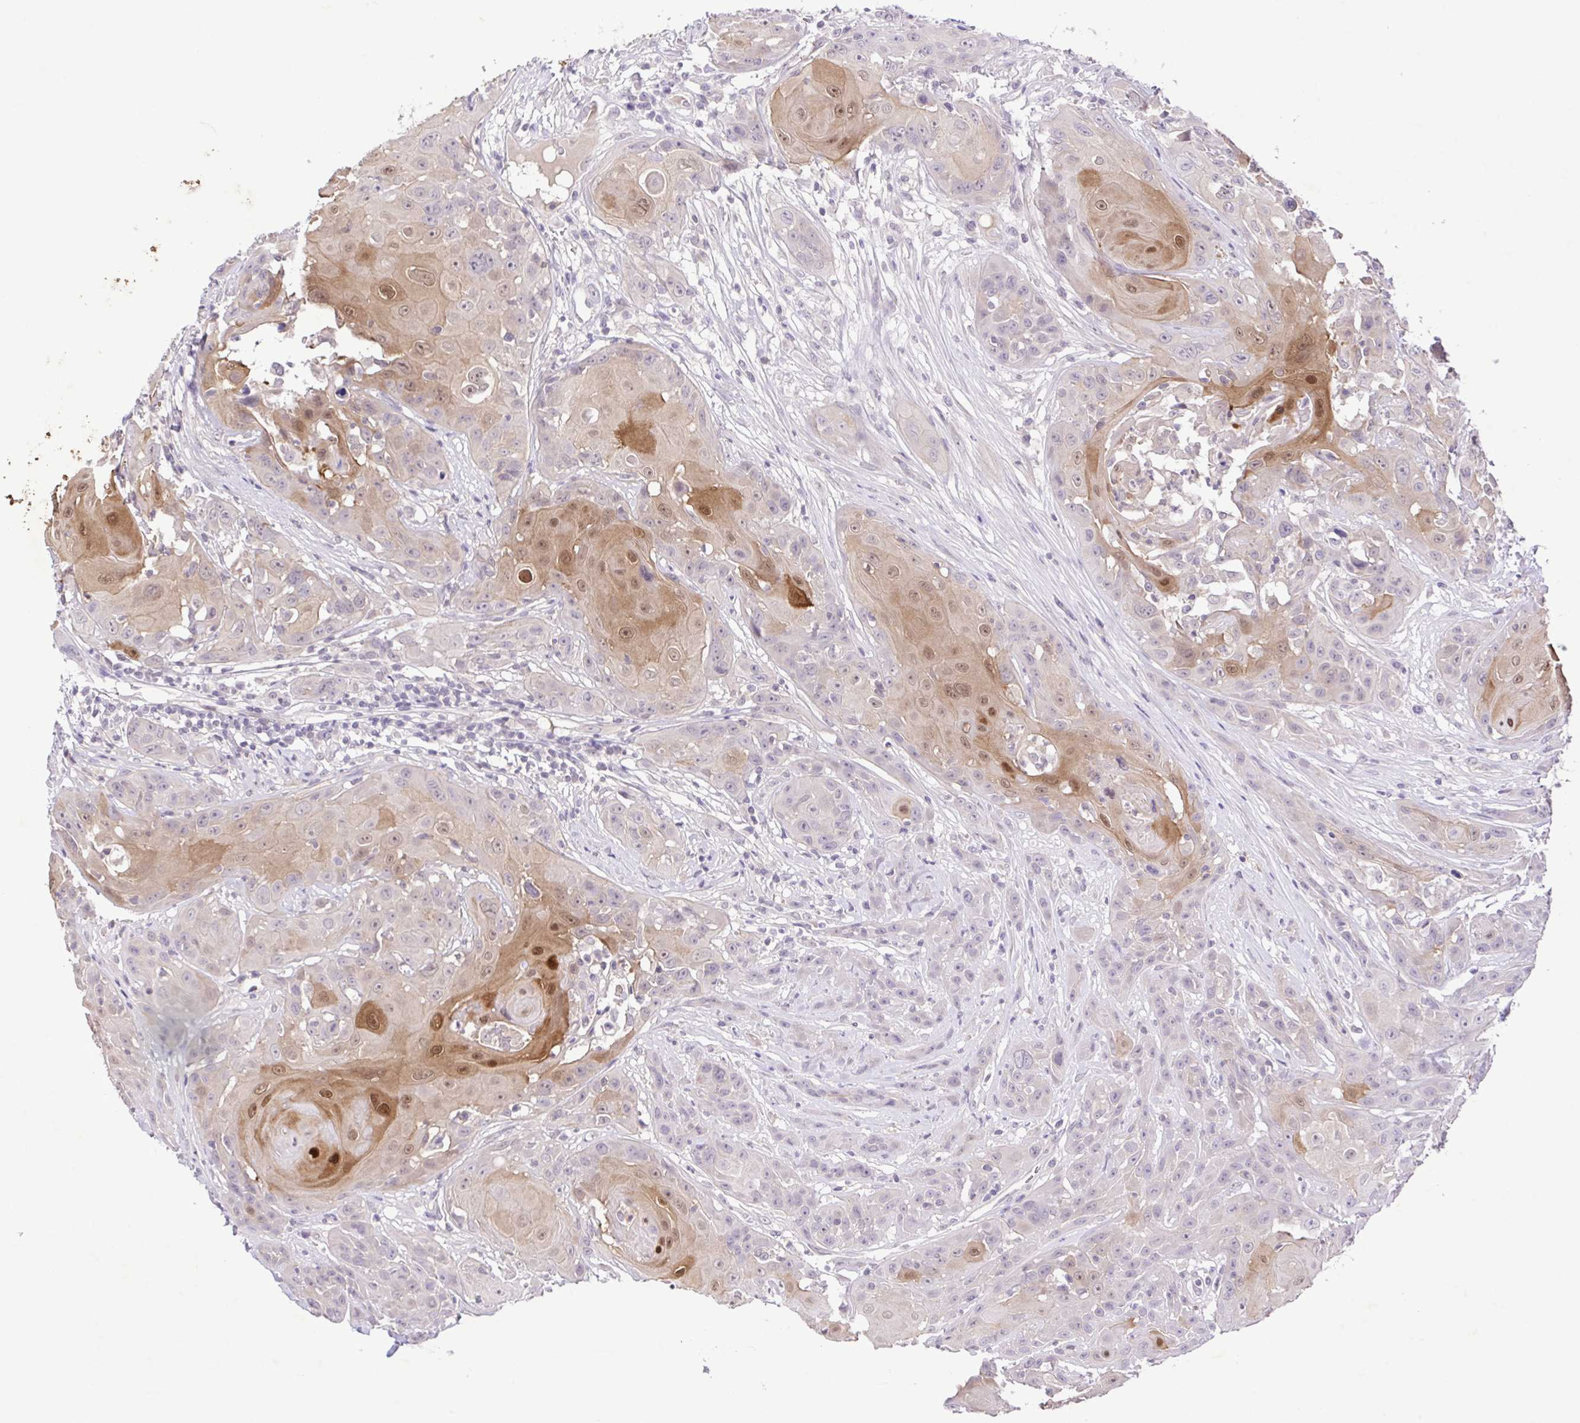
{"staining": {"intensity": "moderate", "quantity": "25%-75%", "location": "cytoplasmic/membranous,nuclear"}, "tissue": "head and neck cancer", "cell_type": "Tumor cells", "image_type": "cancer", "snomed": [{"axis": "morphology", "description": "Squamous cell carcinoma, NOS"}, {"axis": "topography", "description": "Skin"}, {"axis": "topography", "description": "Head-Neck"}], "caption": "Head and neck cancer (squamous cell carcinoma) stained for a protein displays moderate cytoplasmic/membranous and nuclear positivity in tumor cells.", "gene": "IL1RN", "patient": {"sex": "male", "age": 80}}